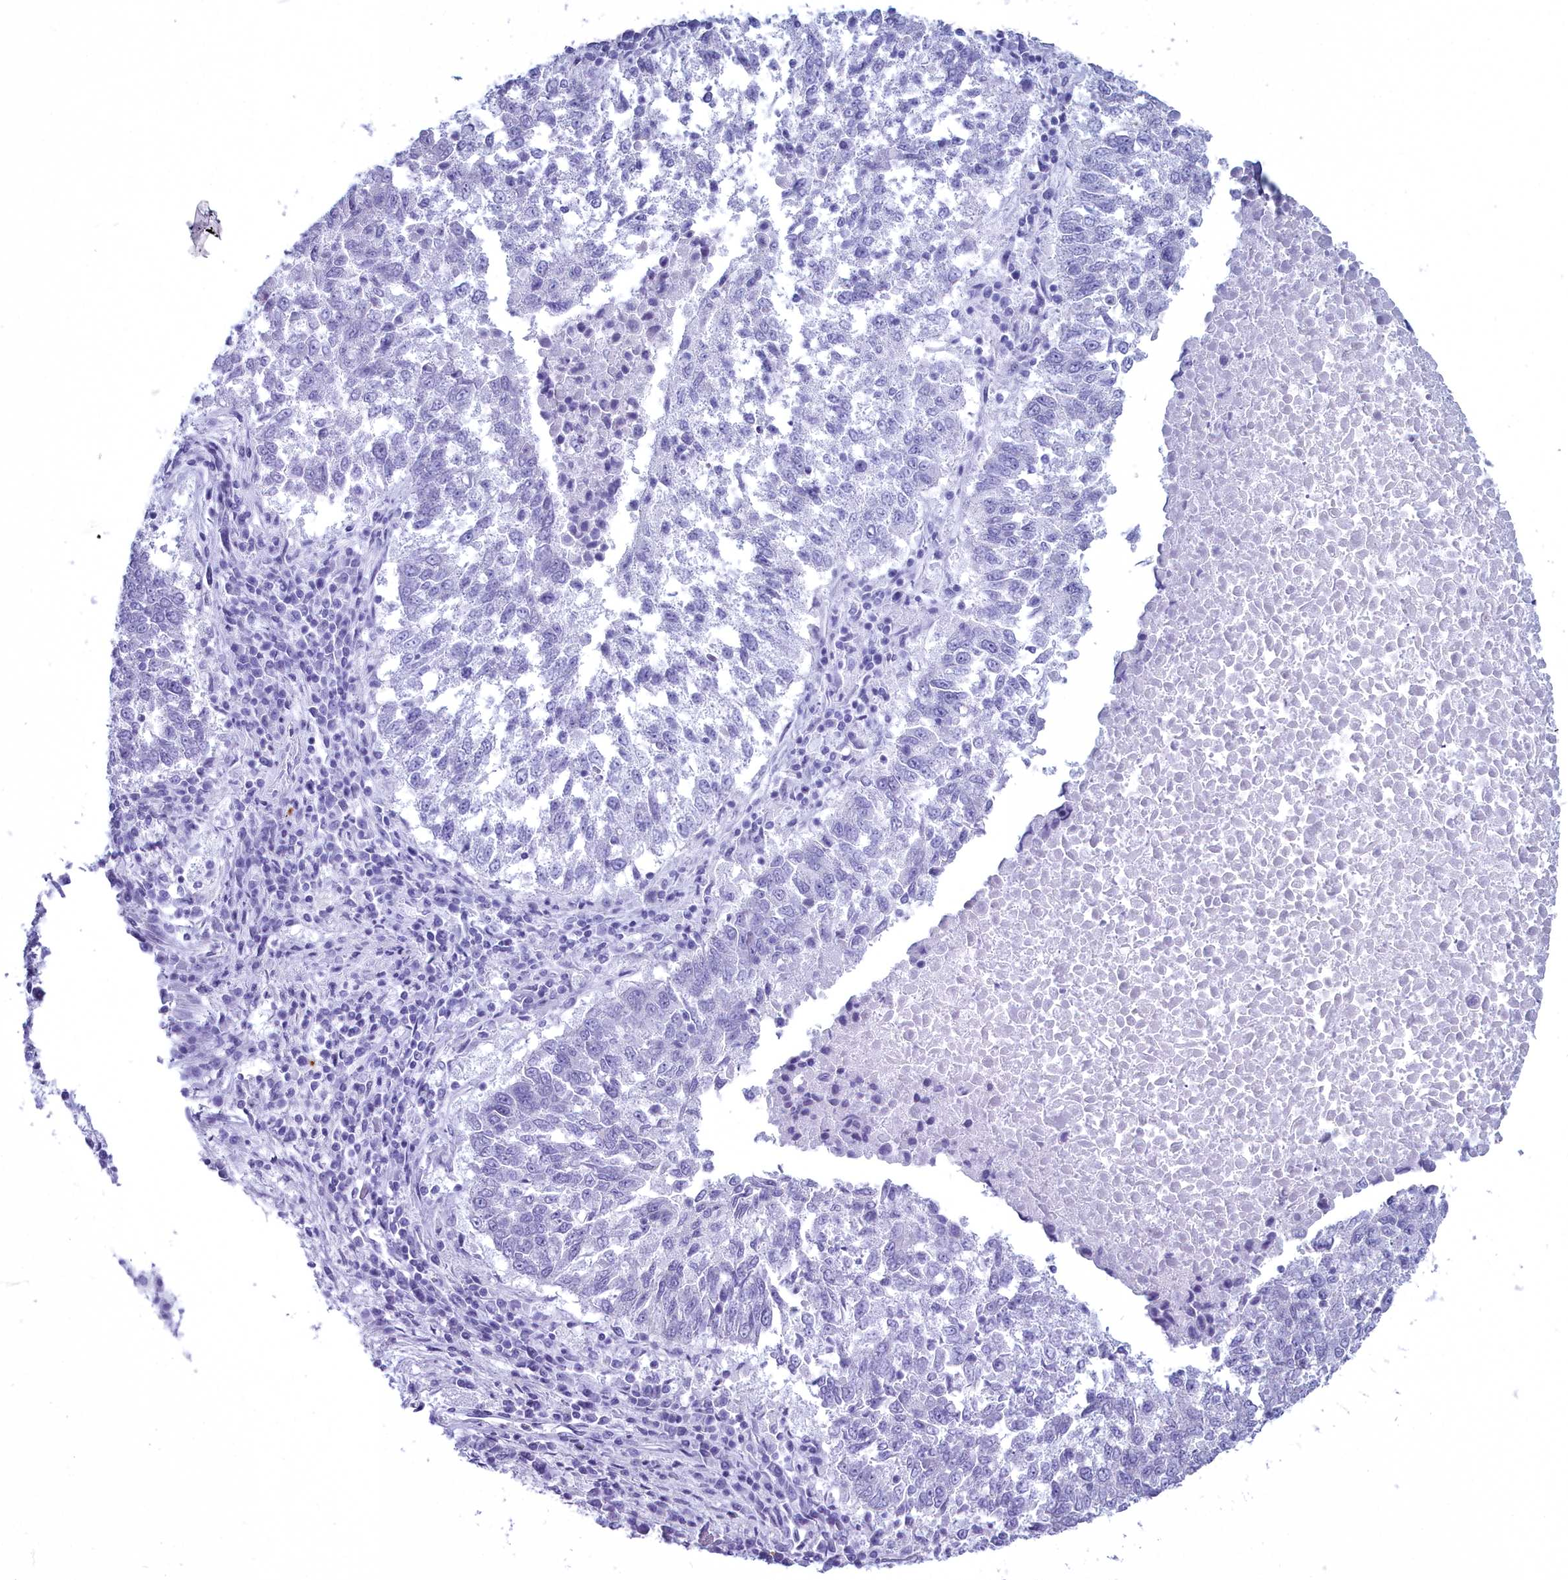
{"staining": {"intensity": "negative", "quantity": "none", "location": "none"}, "tissue": "lung cancer", "cell_type": "Tumor cells", "image_type": "cancer", "snomed": [{"axis": "morphology", "description": "Squamous cell carcinoma, NOS"}, {"axis": "topography", "description": "Lung"}], "caption": "A histopathology image of human squamous cell carcinoma (lung) is negative for staining in tumor cells.", "gene": "MAP6", "patient": {"sex": "male", "age": 73}}